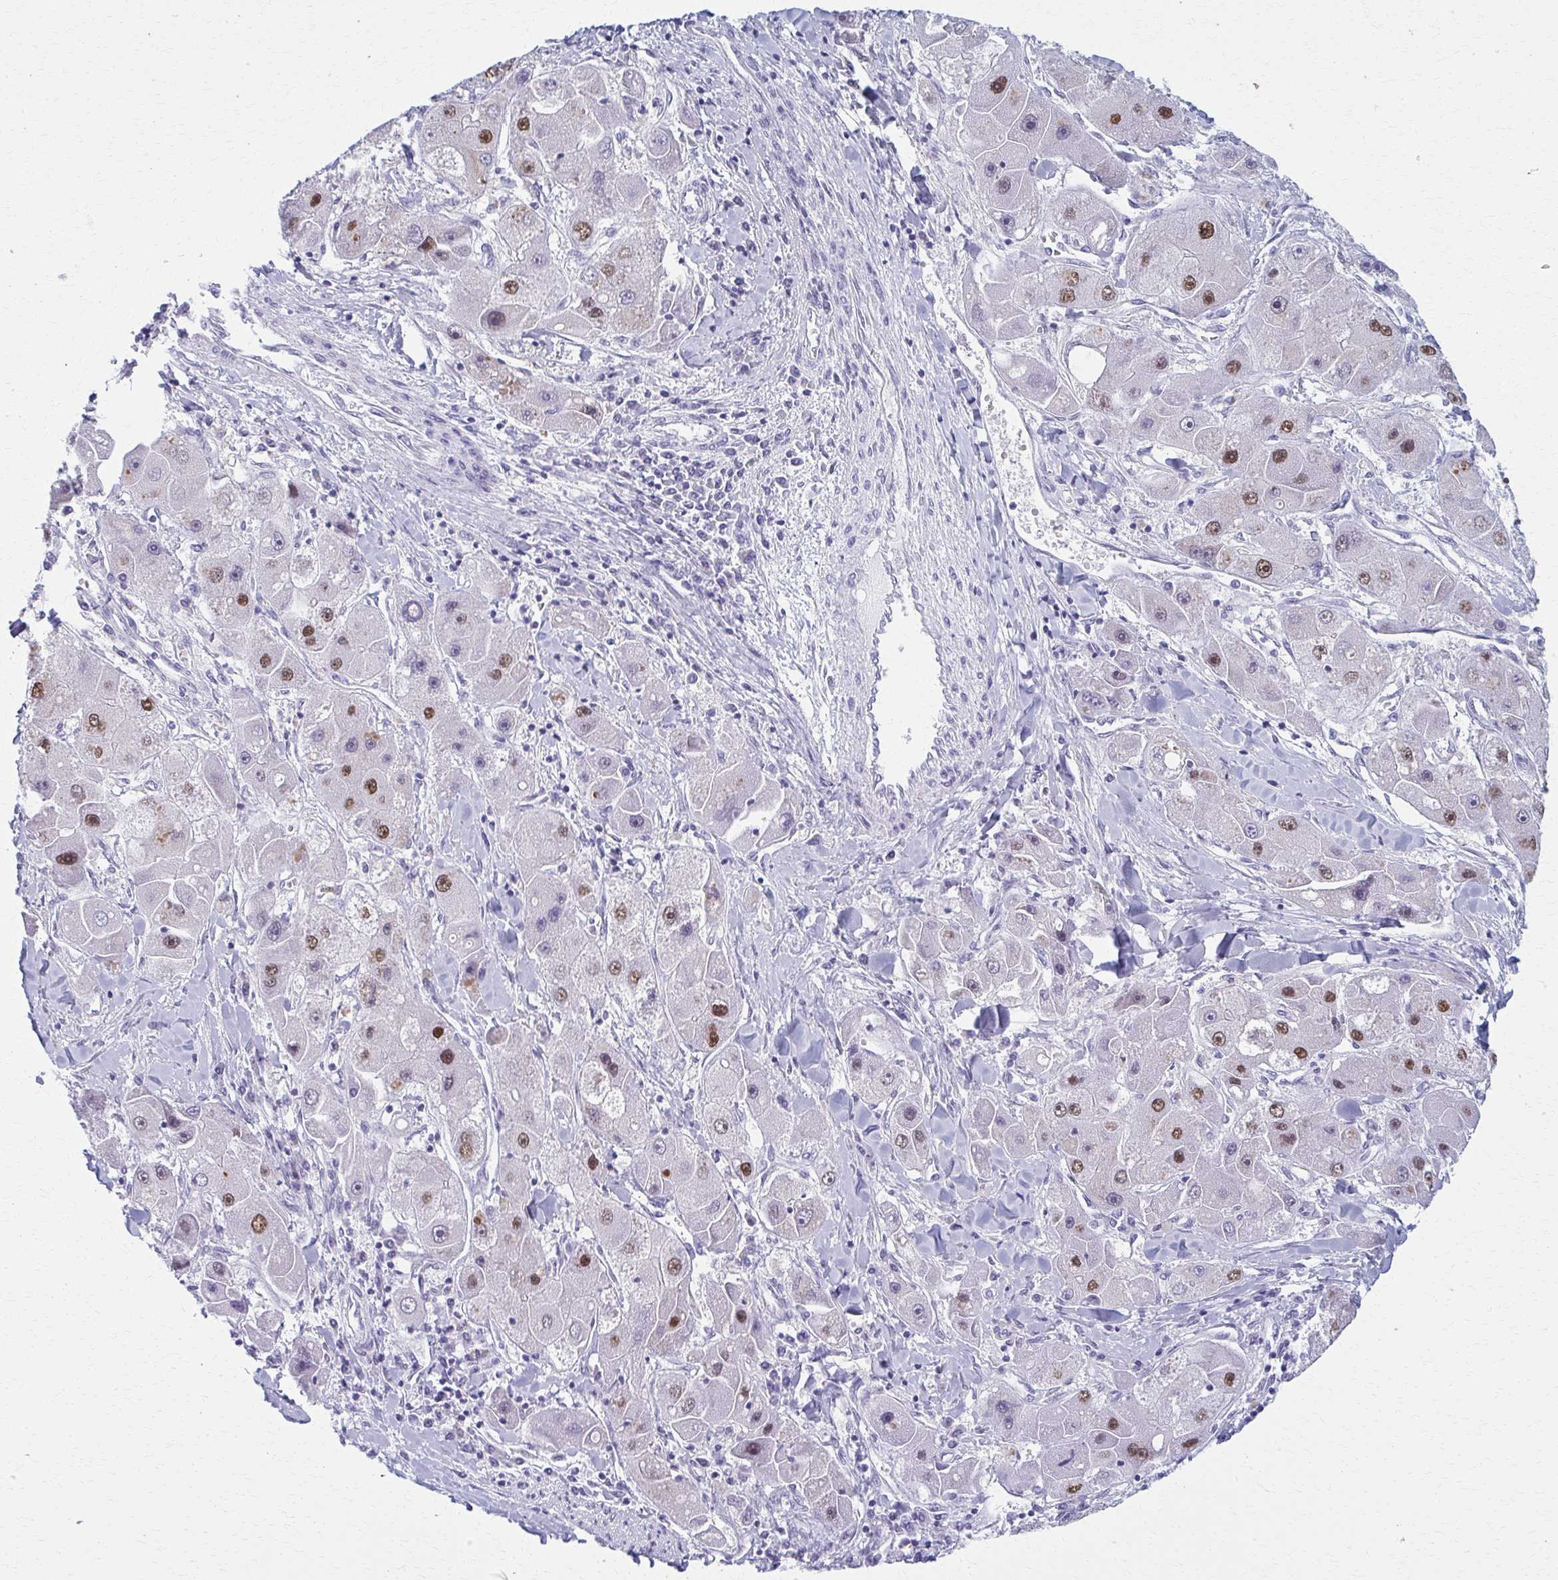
{"staining": {"intensity": "strong", "quantity": "25%-75%", "location": "nuclear"}, "tissue": "liver cancer", "cell_type": "Tumor cells", "image_type": "cancer", "snomed": [{"axis": "morphology", "description": "Carcinoma, Hepatocellular, NOS"}, {"axis": "topography", "description": "Liver"}], "caption": "DAB immunohistochemical staining of human liver hepatocellular carcinoma displays strong nuclear protein expression in approximately 25%-75% of tumor cells.", "gene": "SCLY", "patient": {"sex": "male", "age": 24}}